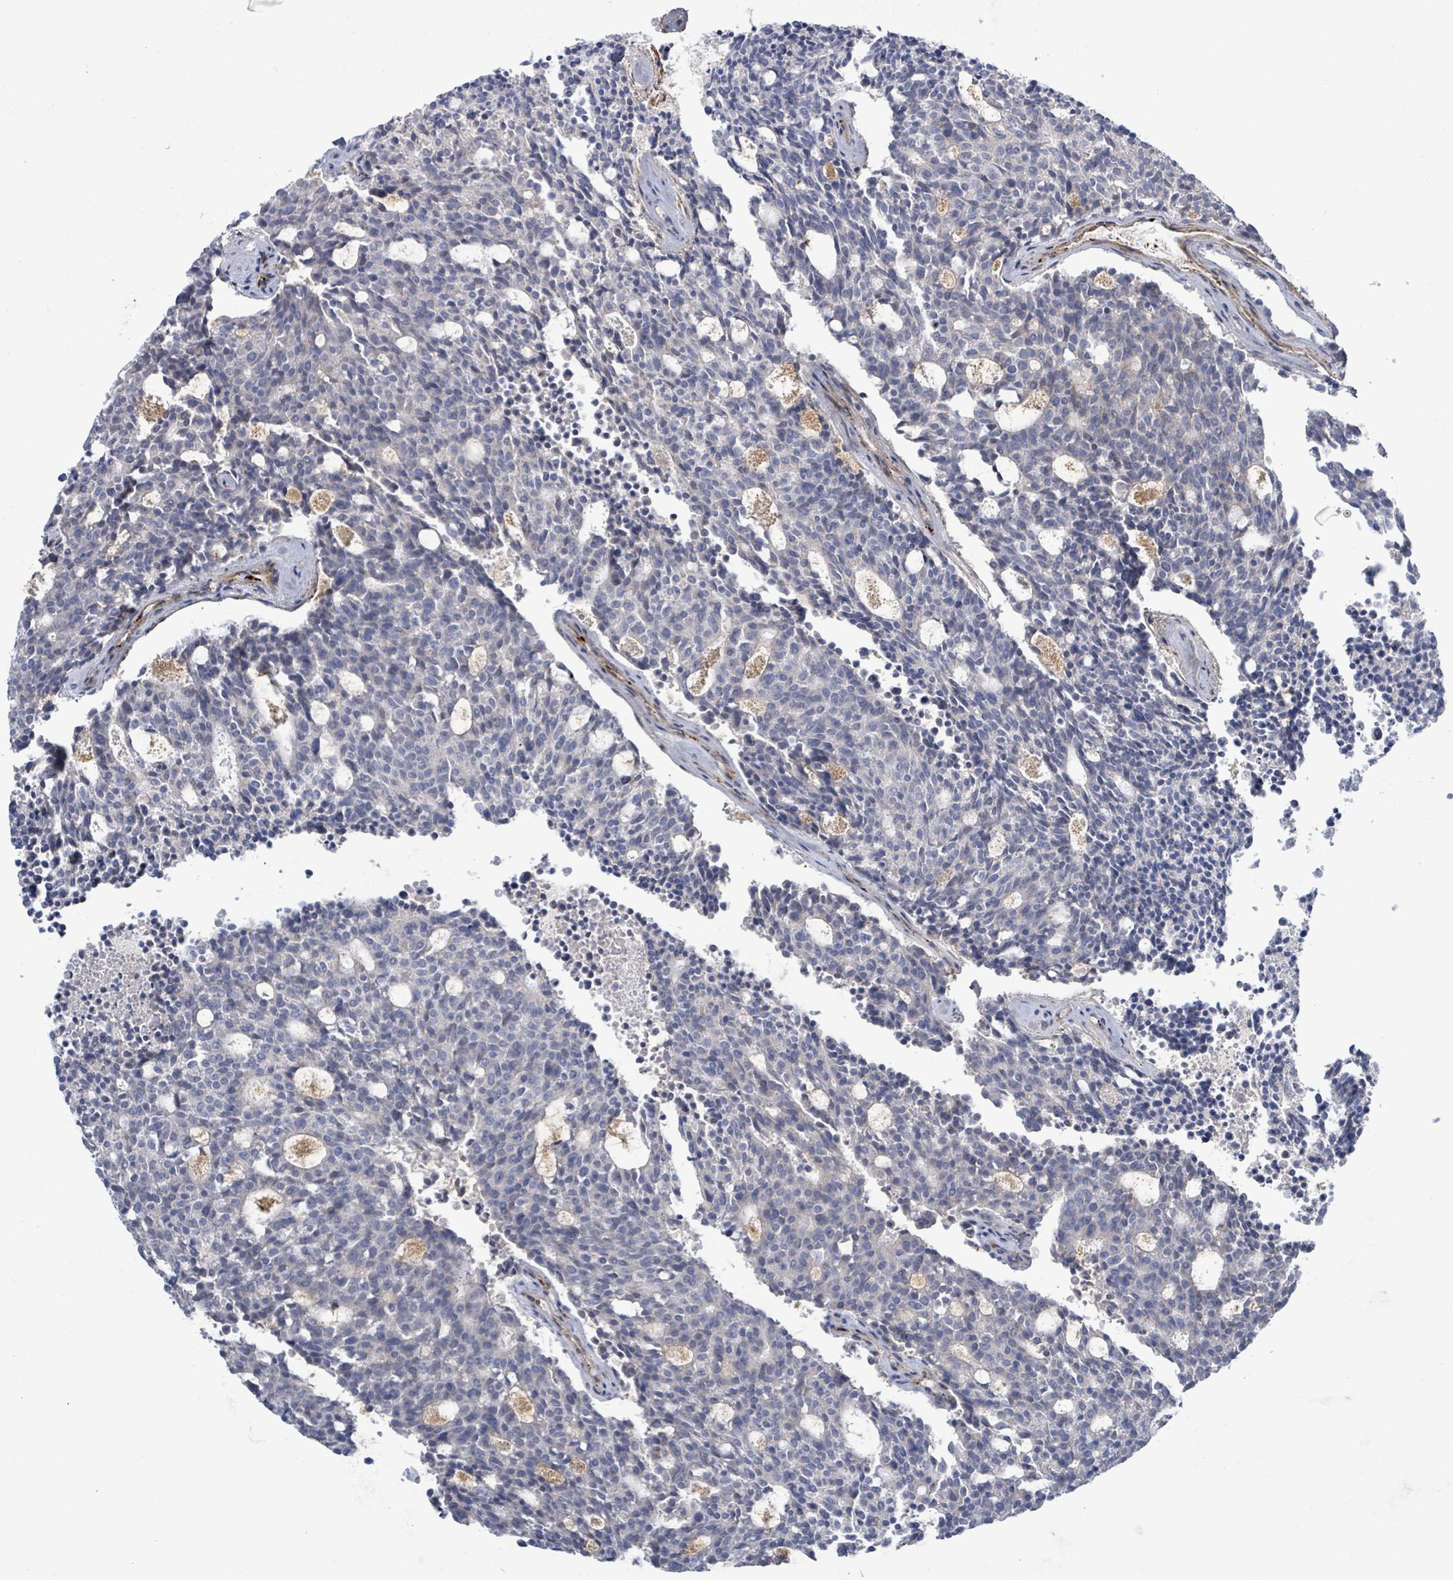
{"staining": {"intensity": "negative", "quantity": "none", "location": "none"}, "tissue": "carcinoid", "cell_type": "Tumor cells", "image_type": "cancer", "snomed": [{"axis": "morphology", "description": "Carcinoid, malignant, NOS"}, {"axis": "topography", "description": "Pancreas"}], "caption": "Immunohistochemistry of human malignant carcinoid exhibits no staining in tumor cells.", "gene": "DMRTC1B", "patient": {"sex": "female", "age": 54}}